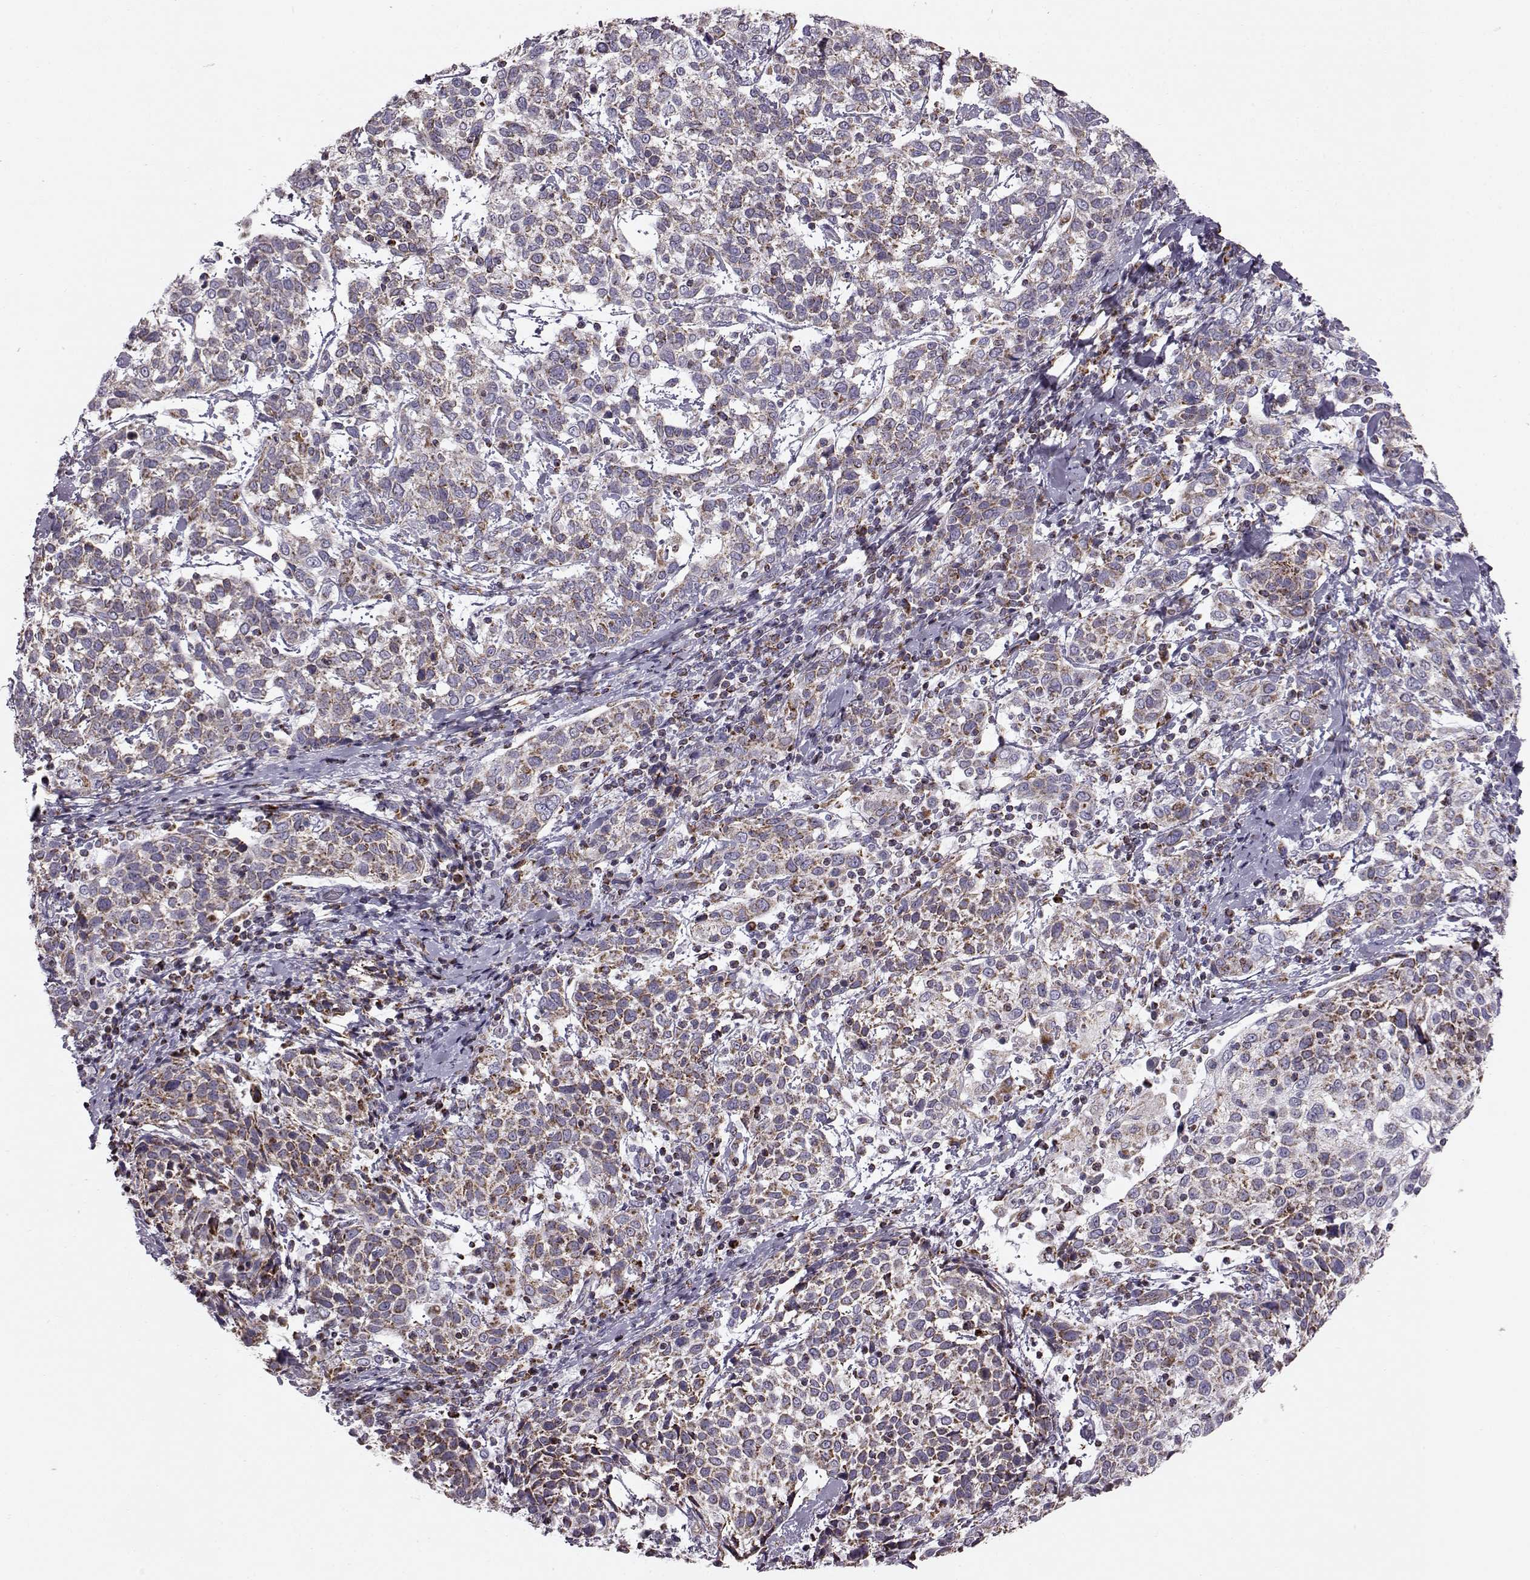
{"staining": {"intensity": "moderate", "quantity": ">75%", "location": "cytoplasmic/membranous"}, "tissue": "cervical cancer", "cell_type": "Tumor cells", "image_type": "cancer", "snomed": [{"axis": "morphology", "description": "Squamous cell carcinoma, NOS"}, {"axis": "topography", "description": "Cervix"}], "caption": "Protein analysis of cervical cancer (squamous cell carcinoma) tissue exhibits moderate cytoplasmic/membranous staining in about >75% of tumor cells. The protein of interest is shown in brown color, while the nuclei are stained blue.", "gene": "ATP5MF", "patient": {"sex": "female", "age": 61}}